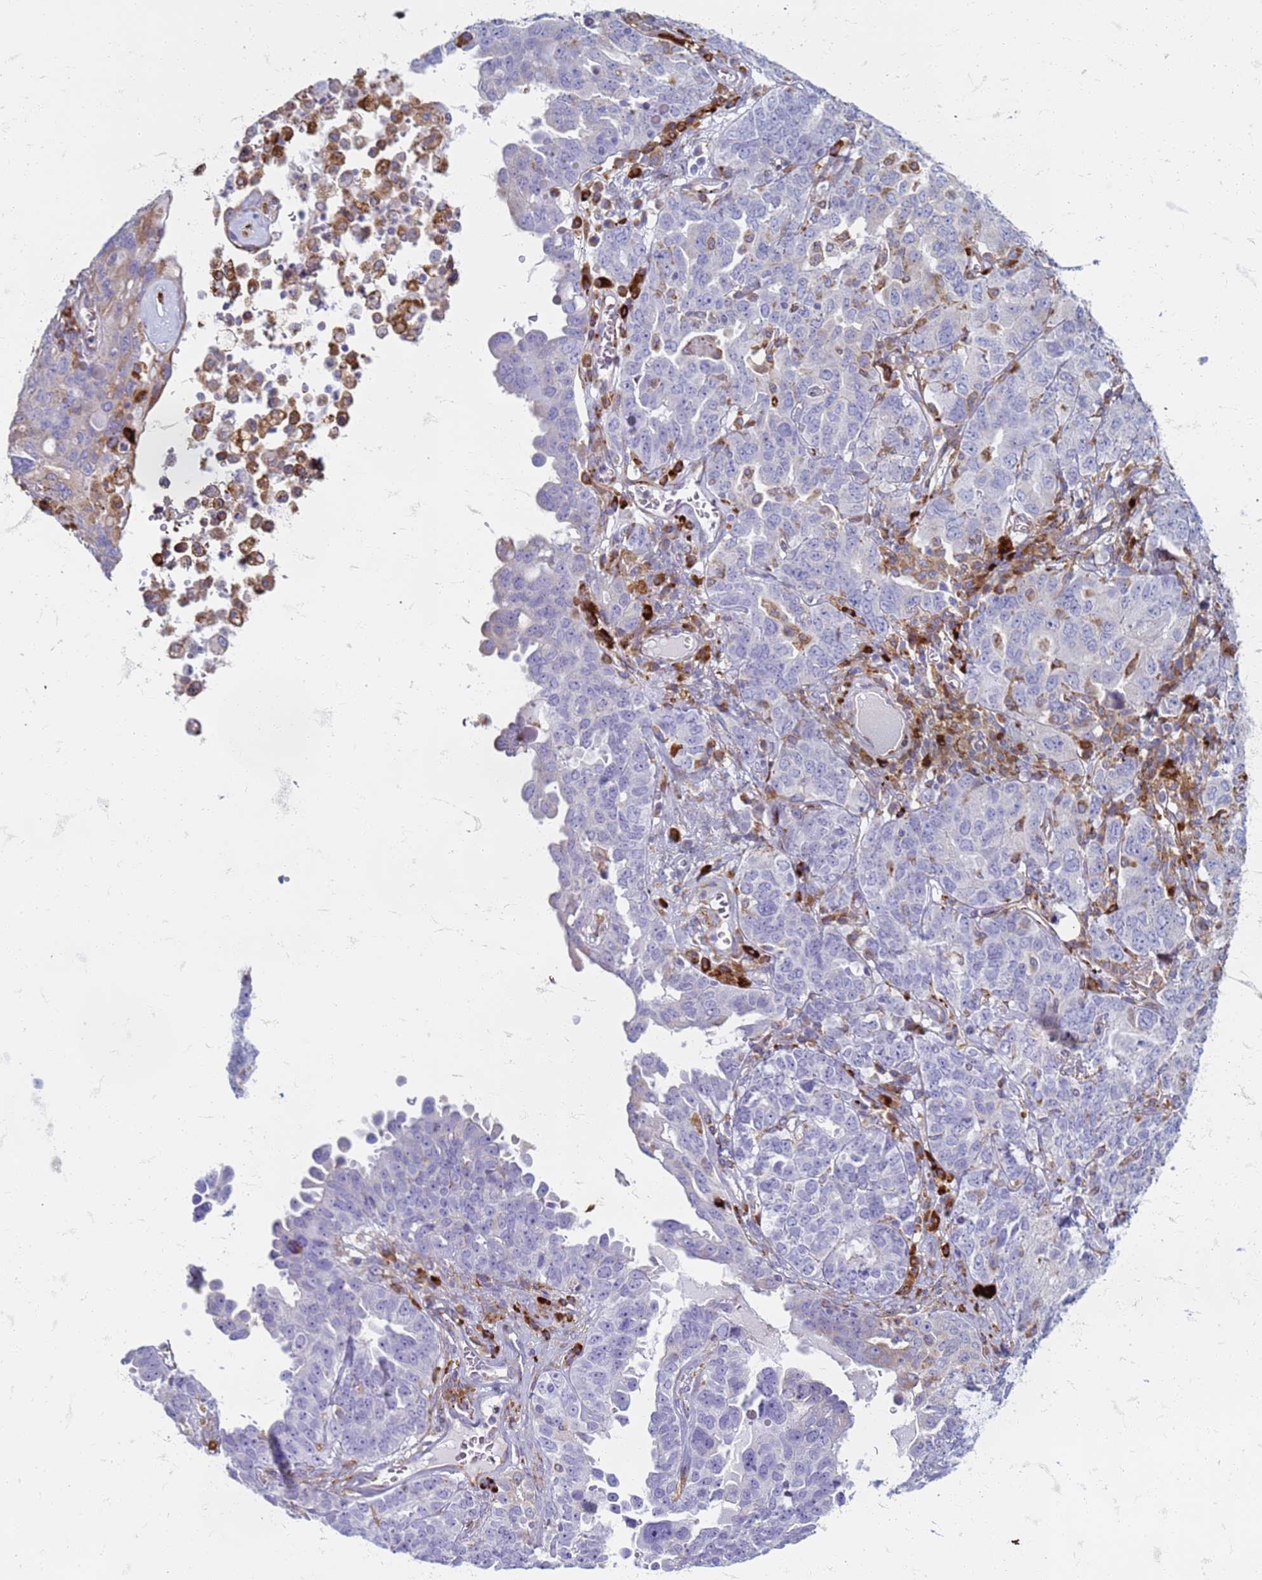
{"staining": {"intensity": "negative", "quantity": "none", "location": "none"}, "tissue": "ovarian cancer", "cell_type": "Tumor cells", "image_type": "cancer", "snomed": [{"axis": "morphology", "description": "Carcinoma, endometroid"}, {"axis": "topography", "description": "Ovary"}], "caption": "A histopathology image of ovarian cancer stained for a protein displays no brown staining in tumor cells. (Brightfield microscopy of DAB immunohistochemistry at high magnification).", "gene": "PDK3", "patient": {"sex": "female", "age": 62}}